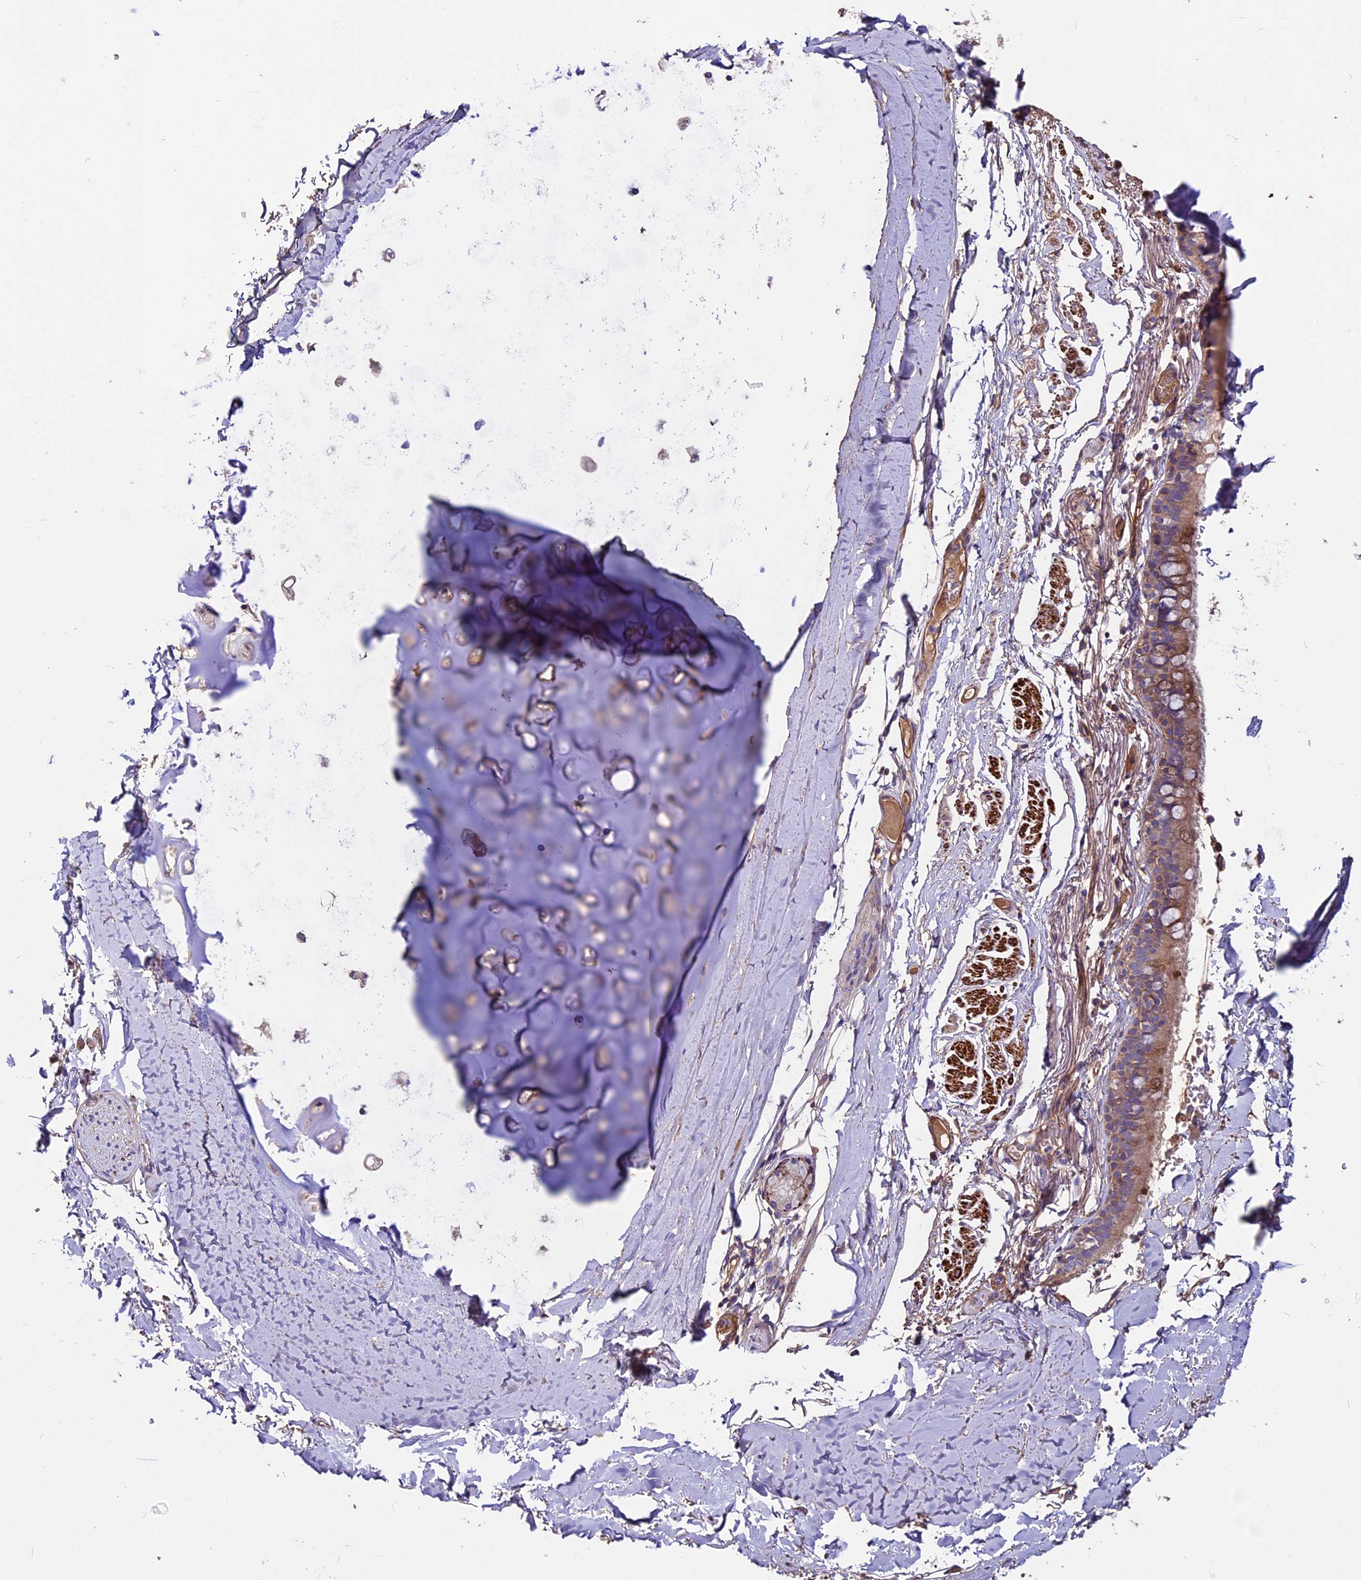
{"staining": {"intensity": "negative", "quantity": "none", "location": "none"}, "tissue": "adipose tissue", "cell_type": "Adipocytes", "image_type": "normal", "snomed": [{"axis": "morphology", "description": "Normal tissue, NOS"}, {"axis": "topography", "description": "Lymph node"}, {"axis": "topography", "description": "Bronchus"}], "caption": "Immunohistochemistry histopathology image of benign adipose tissue: human adipose tissue stained with DAB shows no significant protein expression in adipocytes.", "gene": "EVA1B", "patient": {"sex": "male", "age": 63}}